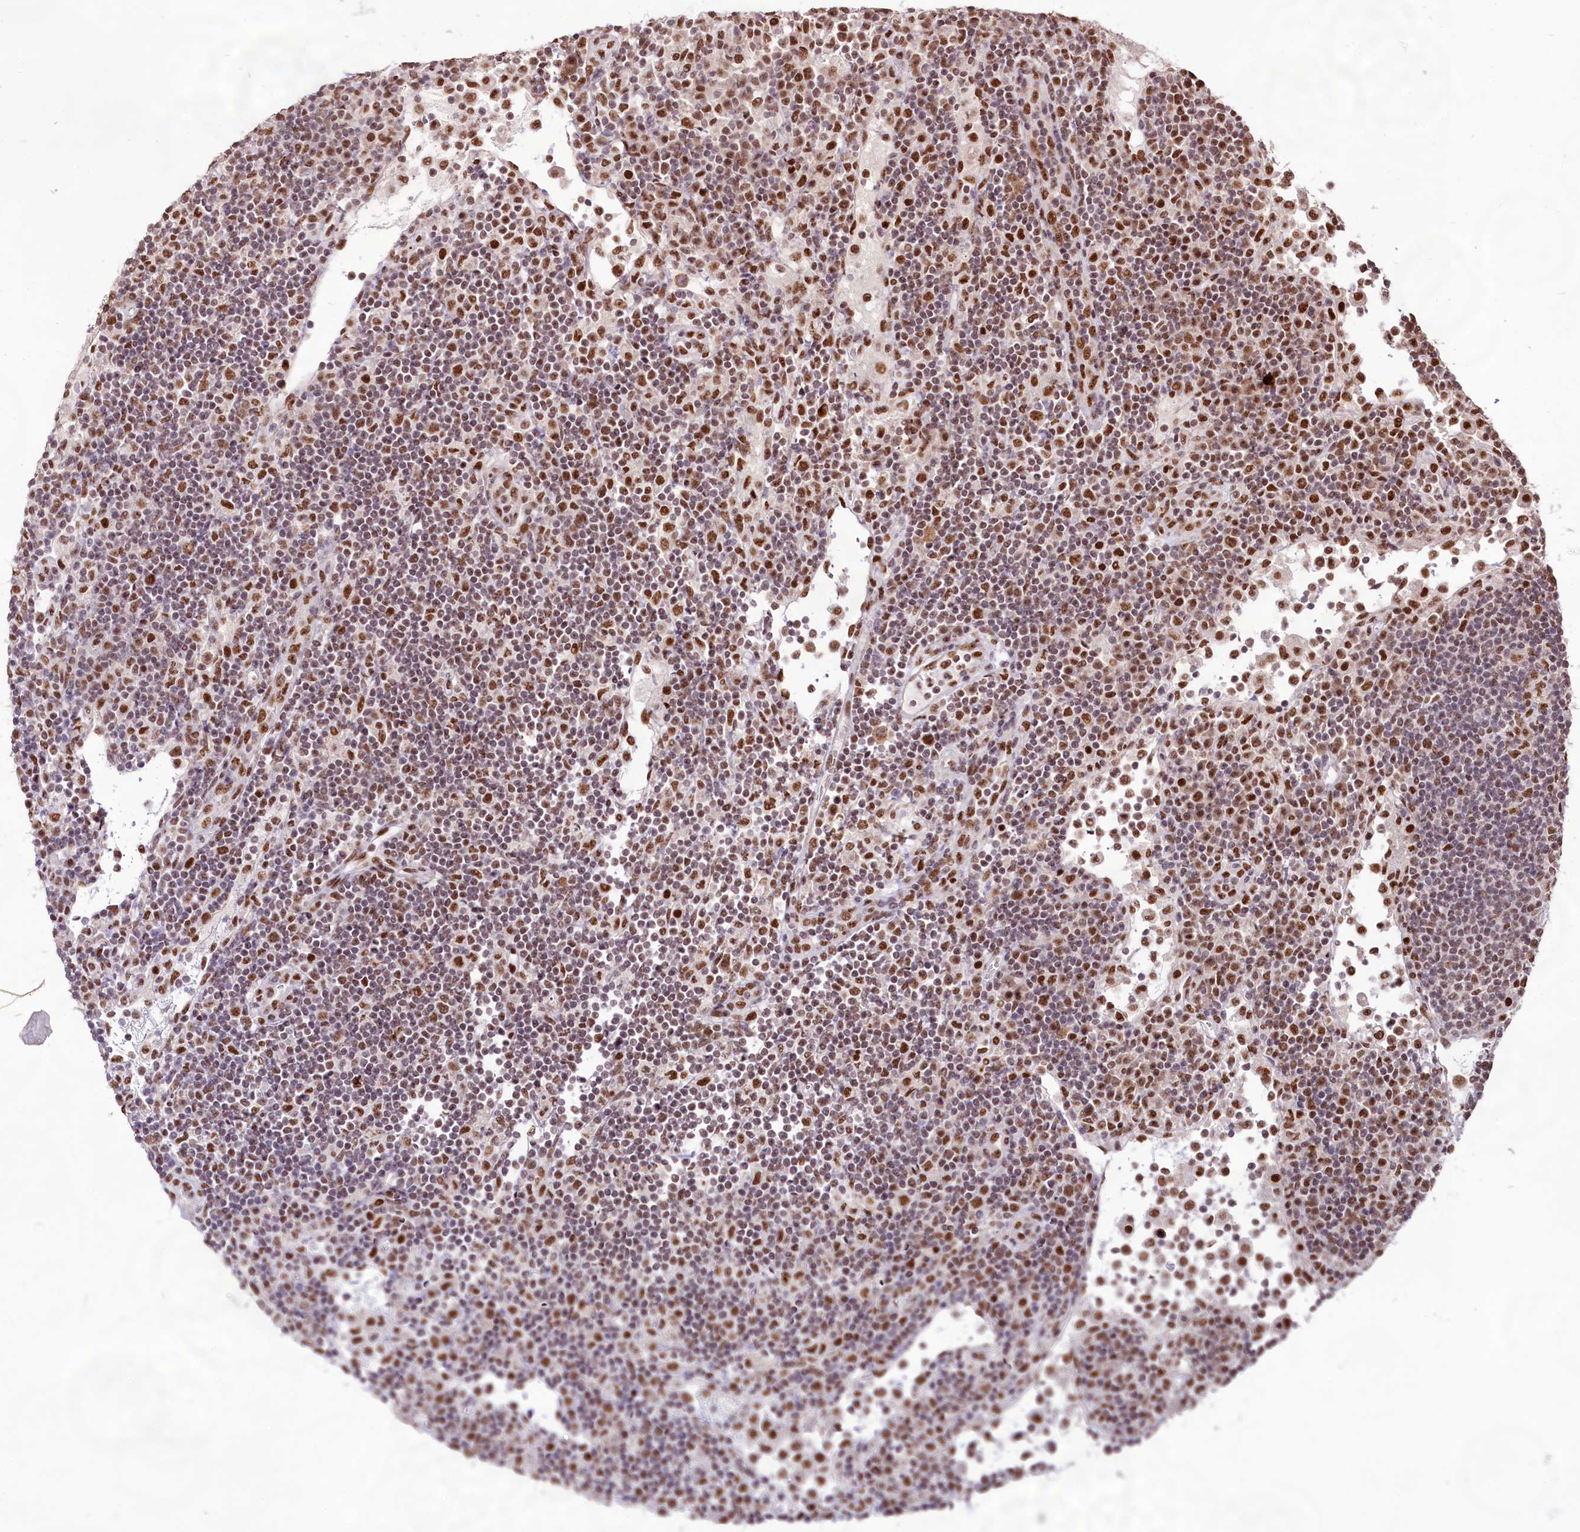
{"staining": {"intensity": "moderate", "quantity": ">75%", "location": "nuclear"}, "tissue": "lymph node", "cell_type": "Germinal center cells", "image_type": "normal", "snomed": [{"axis": "morphology", "description": "Normal tissue, NOS"}, {"axis": "topography", "description": "Lymph node"}], "caption": "Moderate nuclear staining for a protein is appreciated in approximately >75% of germinal center cells of normal lymph node using immunohistochemistry (IHC).", "gene": "HIRA", "patient": {"sex": "female", "age": 53}}